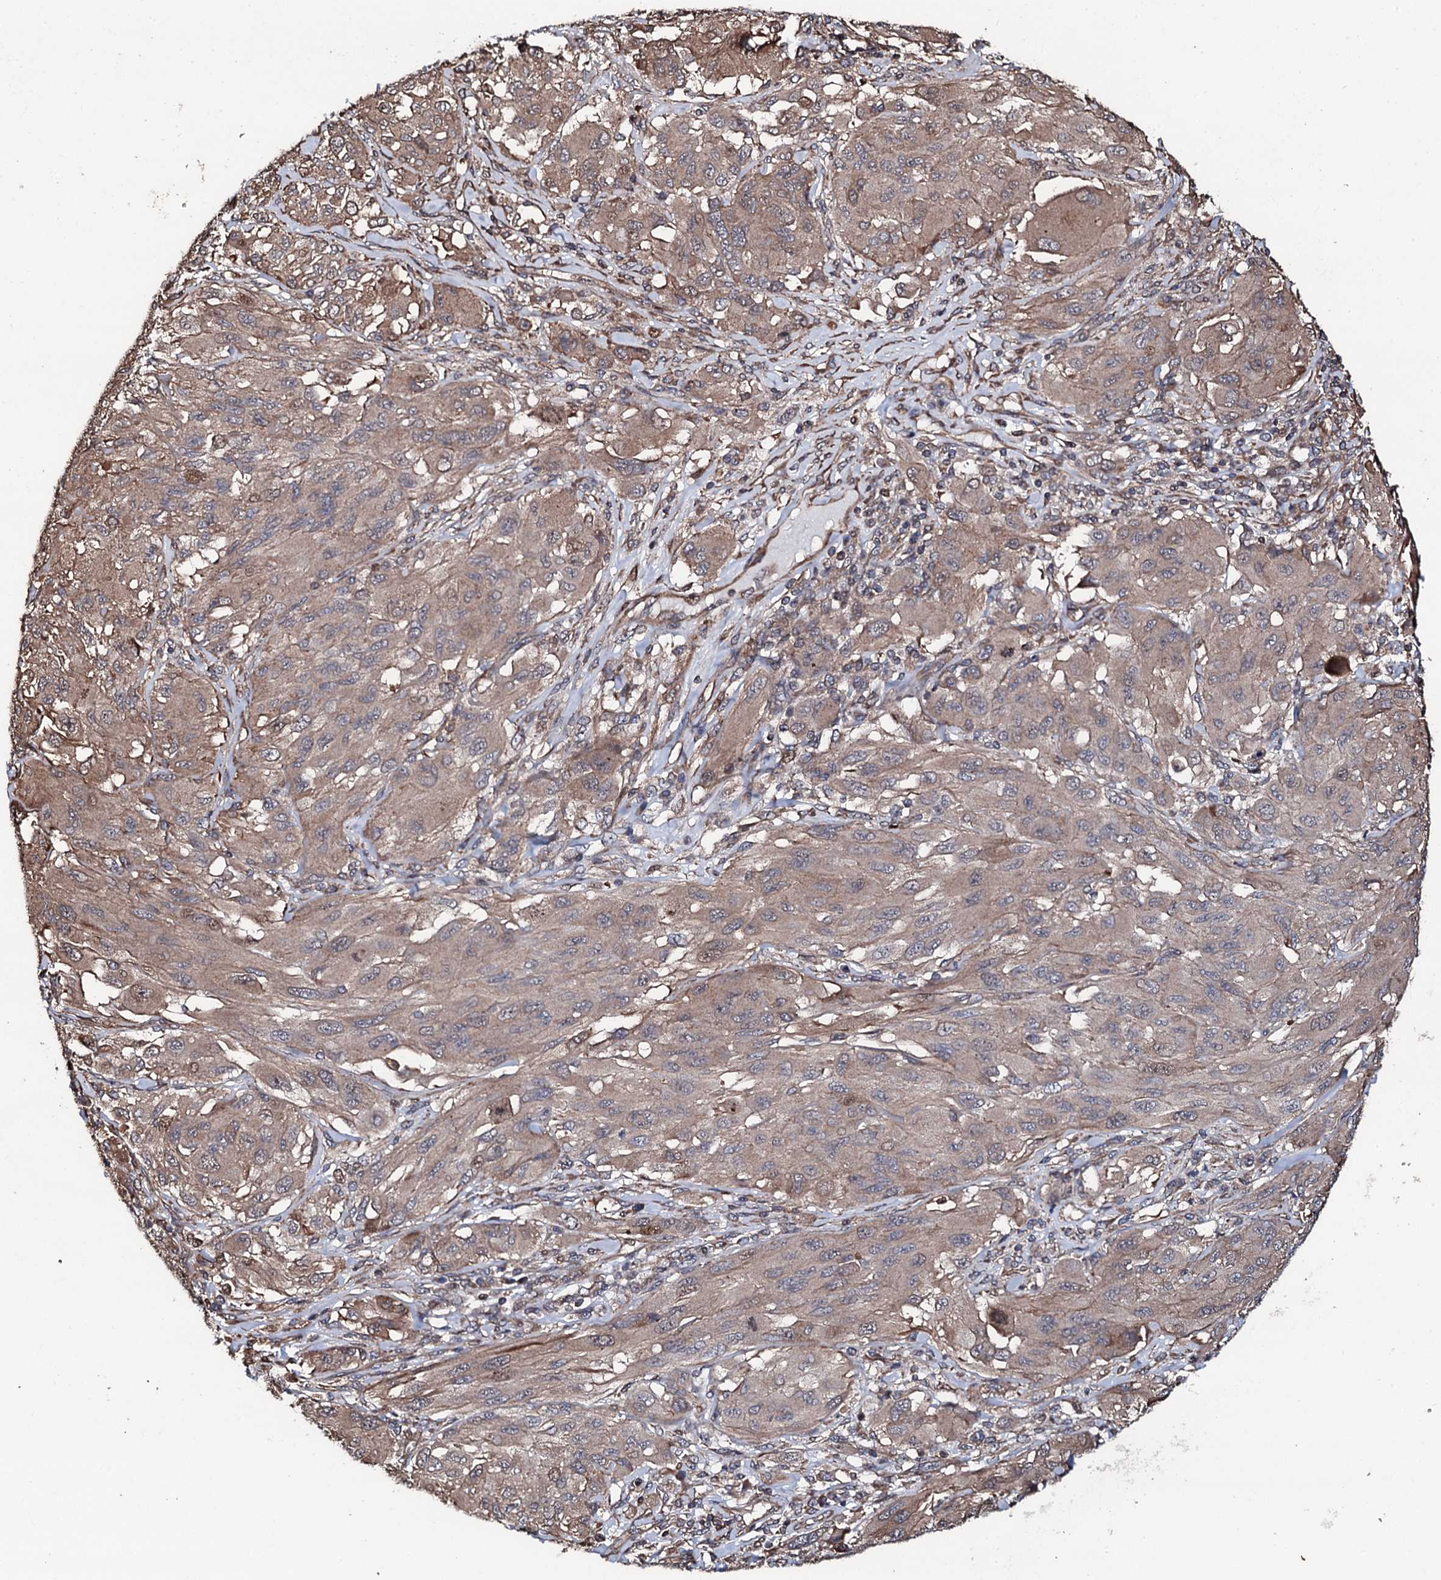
{"staining": {"intensity": "weak", "quantity": ">75%", "location": "cytoplasmic/membranous"}, "tissue": "melanoma", "cell_type": "Tumor cells", "image_type": "cancer", "snomed": [{"axis": "morphology", "description": "Malignant melanoma, NOS"}, {"axis": "topography", "description": "Skin"}], "caption": "Human malignant melanoma stained with a brown dye displays weak cytoplasmic/membranous positive staining in approximately >75% of tumor cells.", "gene": "CKAP5", "patient": {"sex": "female", "age": 91}}